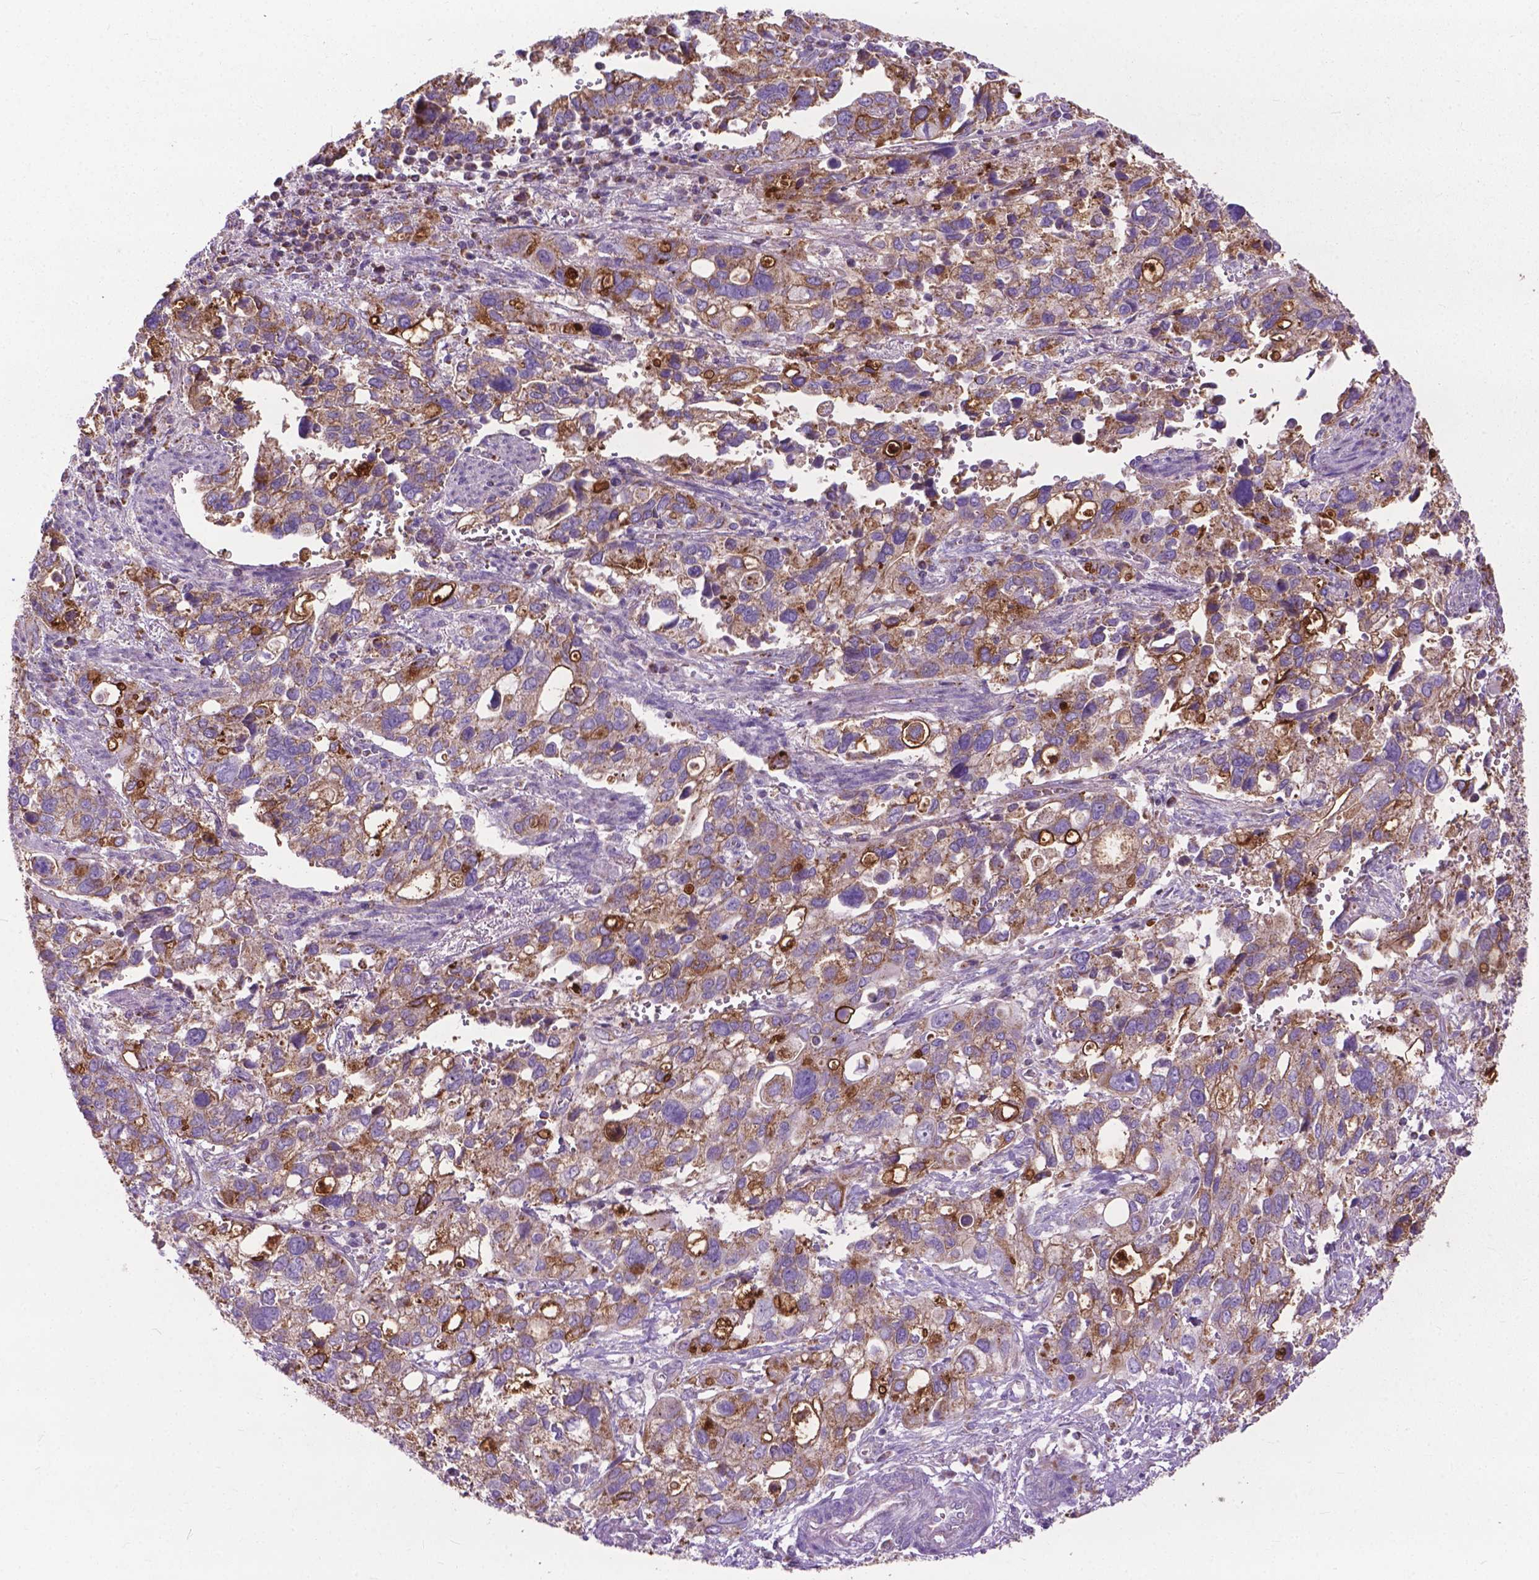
{"staining": {"intensity": "moderate", "quantity": ">75%", "location": "cytoplasmic/membranous"}, "tissue": "stomach cancer", "cell_type": "Tumor cells", "image_type": "cancer", "snomed": [{"axis": "morphology", "description": "Adenocarcinoma, NOS"}, {"axis": "topography", "description": "Stomach, upper"}], "caption": "Immunohistochemistry (IHC) of human stomach adenocarcinoma demonstrates medium levels of moderate cytoplasmic/membranous staining in approximately >75% of tumor cells. (DAB (3,3'-diaminobenzidine) IHC with brightfield microscopy, high magnification).", "gene": "VDAC1", "patient": {"sex": "female", "age": 81}}